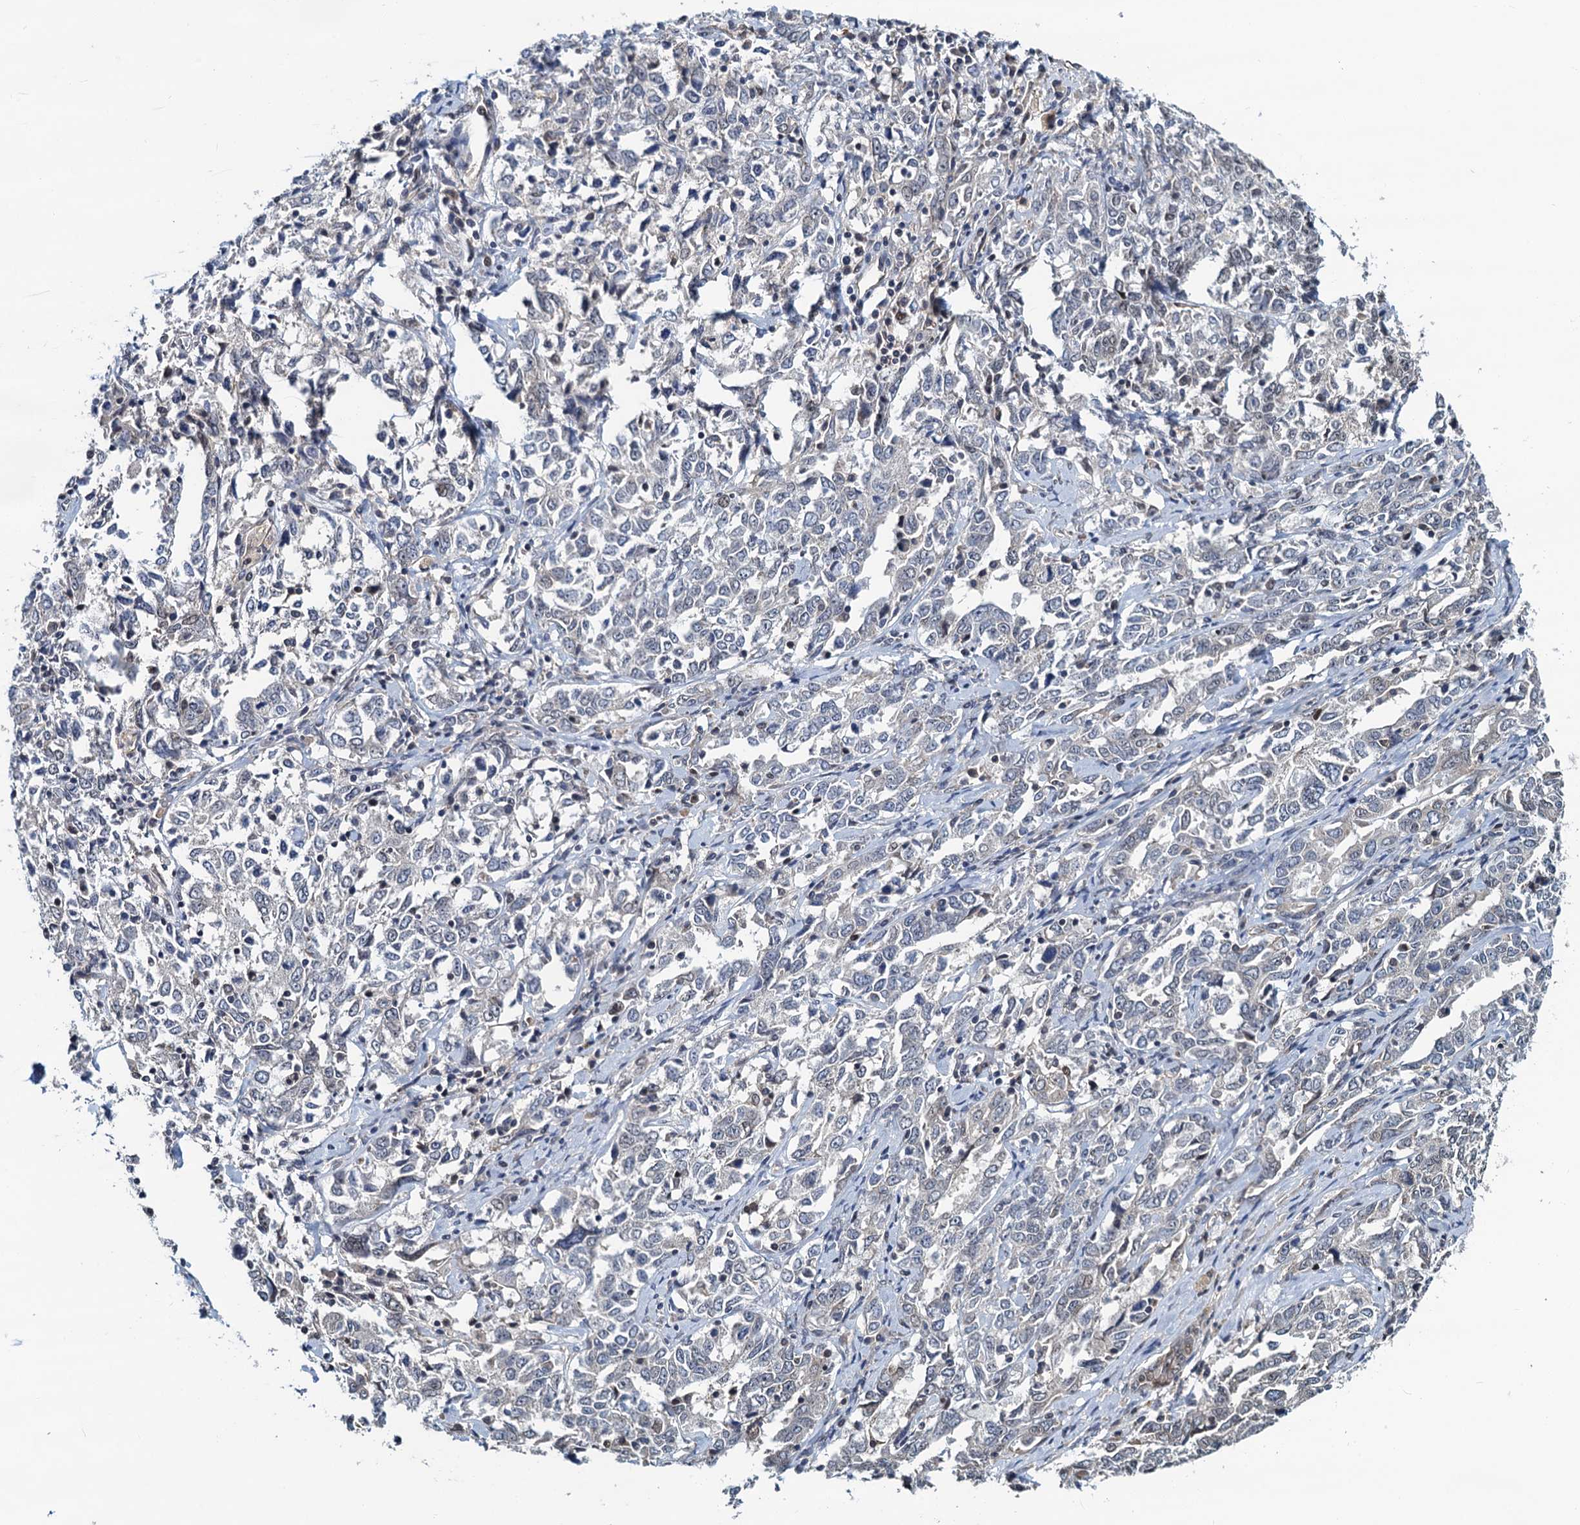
{"staining": {"intensity": "weak", "quantity": "<25%", "location": "nuclear"}, "tissue": "ovarian cancer", "cell_type": "Tumor cells", "image_type": "cancer", "snomed": [{"axis": "morphology", "description": "Carcinoma, endometroid"}, {"axis": "topography", "description": "Ovary"}], "caption": "There is no significant expression in tumor cells of ovarian endometroid carcinoma. (Stains: DAB immunohistochemistry (IHC) with hematoxylin counter stain, Microscopy: brightfield microscopy at high magnification).", "gene": "RNF125", "patient": {"sex": "female", "age": 62}}